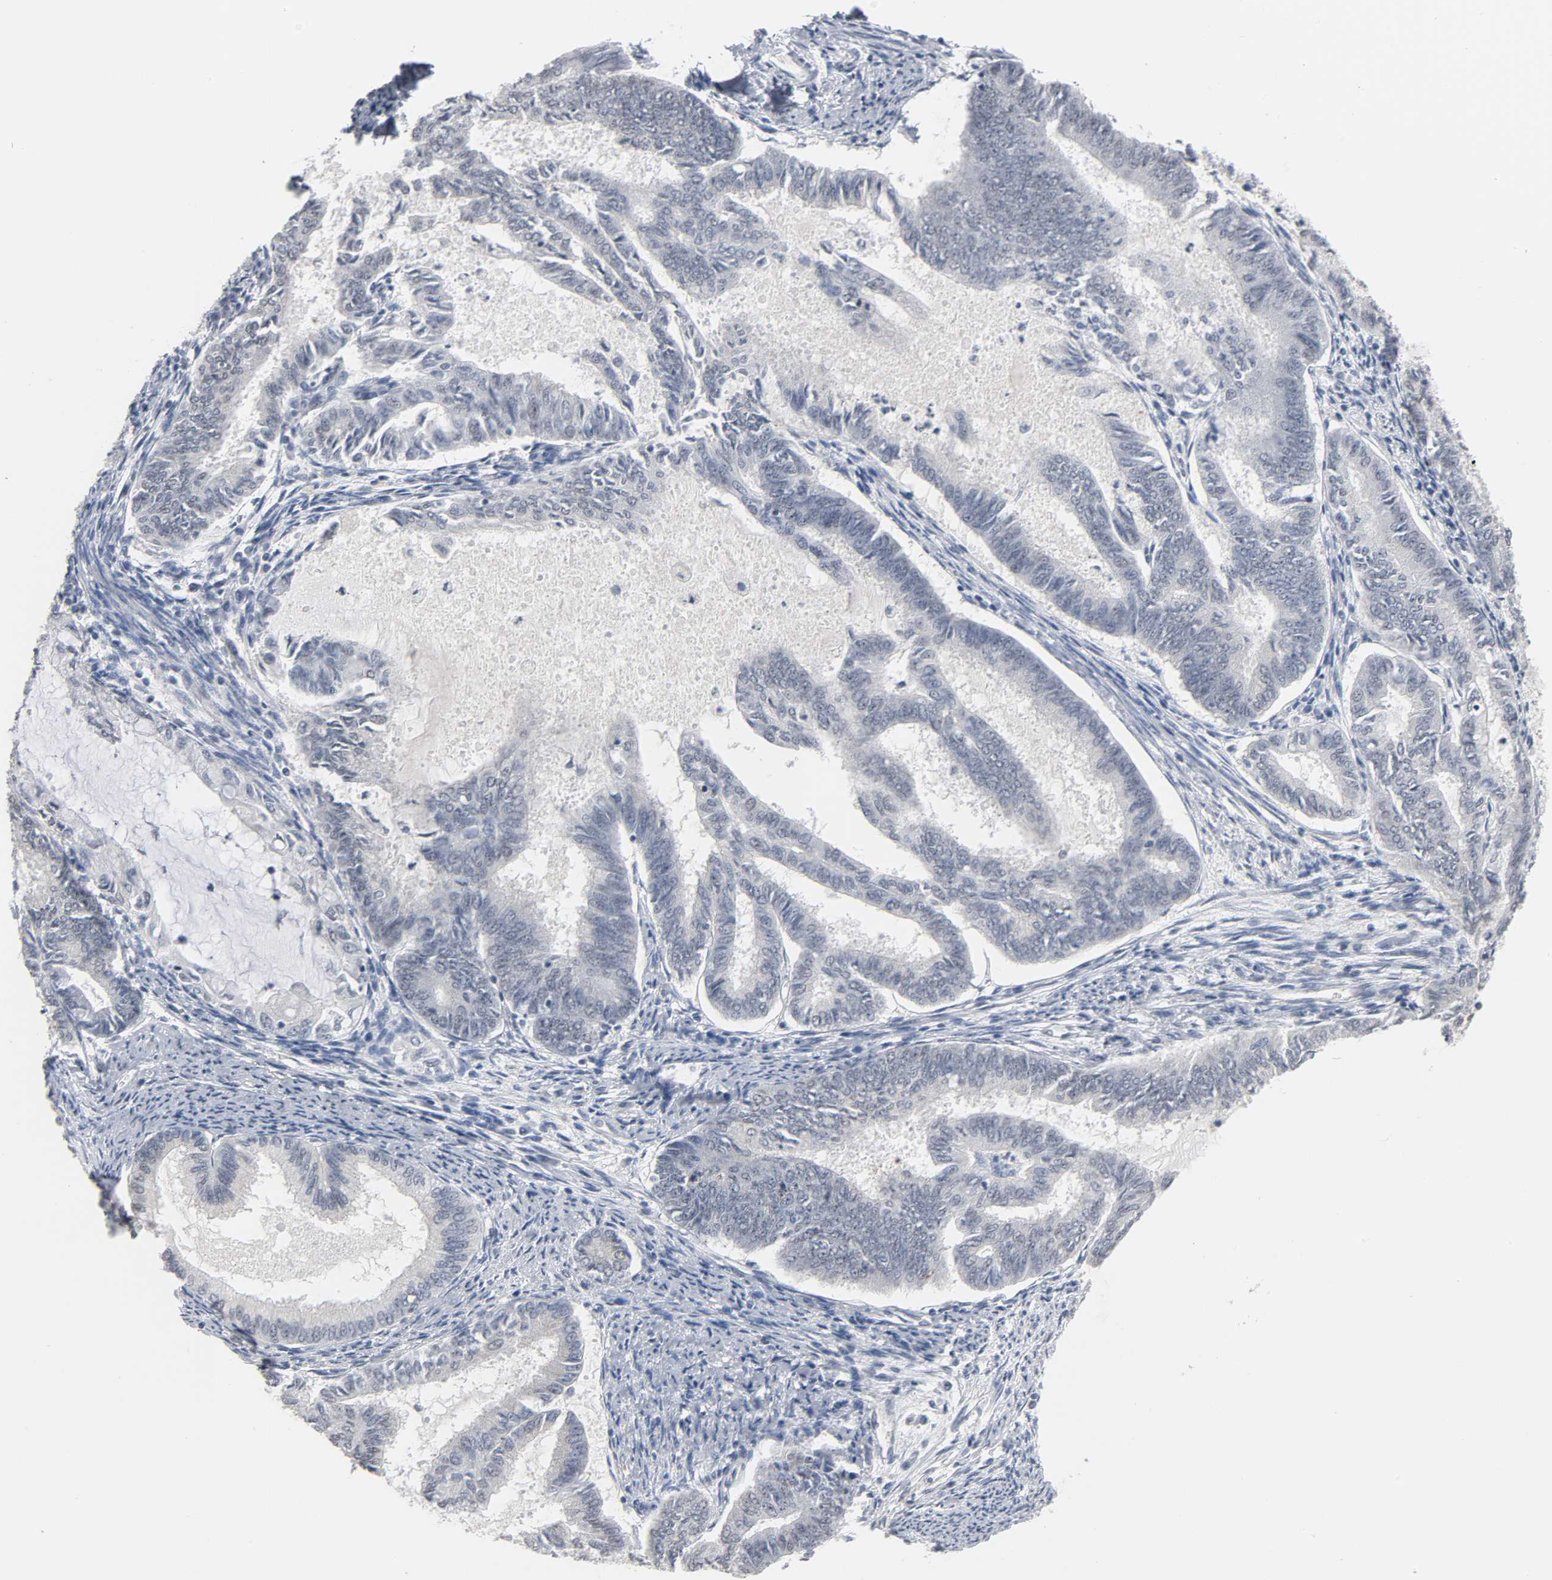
{"staining": {"intensity": "negative", "quantity": "none", "location": "none"}, "tissue": "endometrial cancer", "cell_type": "Tumor cells", "image_type": "cancer", "snomed": [{"axis": "morphology", "description": "Adenocarcinoma, NOS"}, {"axis": "topography", "description": "Endometrium"}], "caption": "The immunohistochemistry histopathology image has no significant staining in tumor cells of adenocarcinoma (endometrial) tissue.", "gene": "ACSS2", "patient": {"sex": "female", "age": 86}}